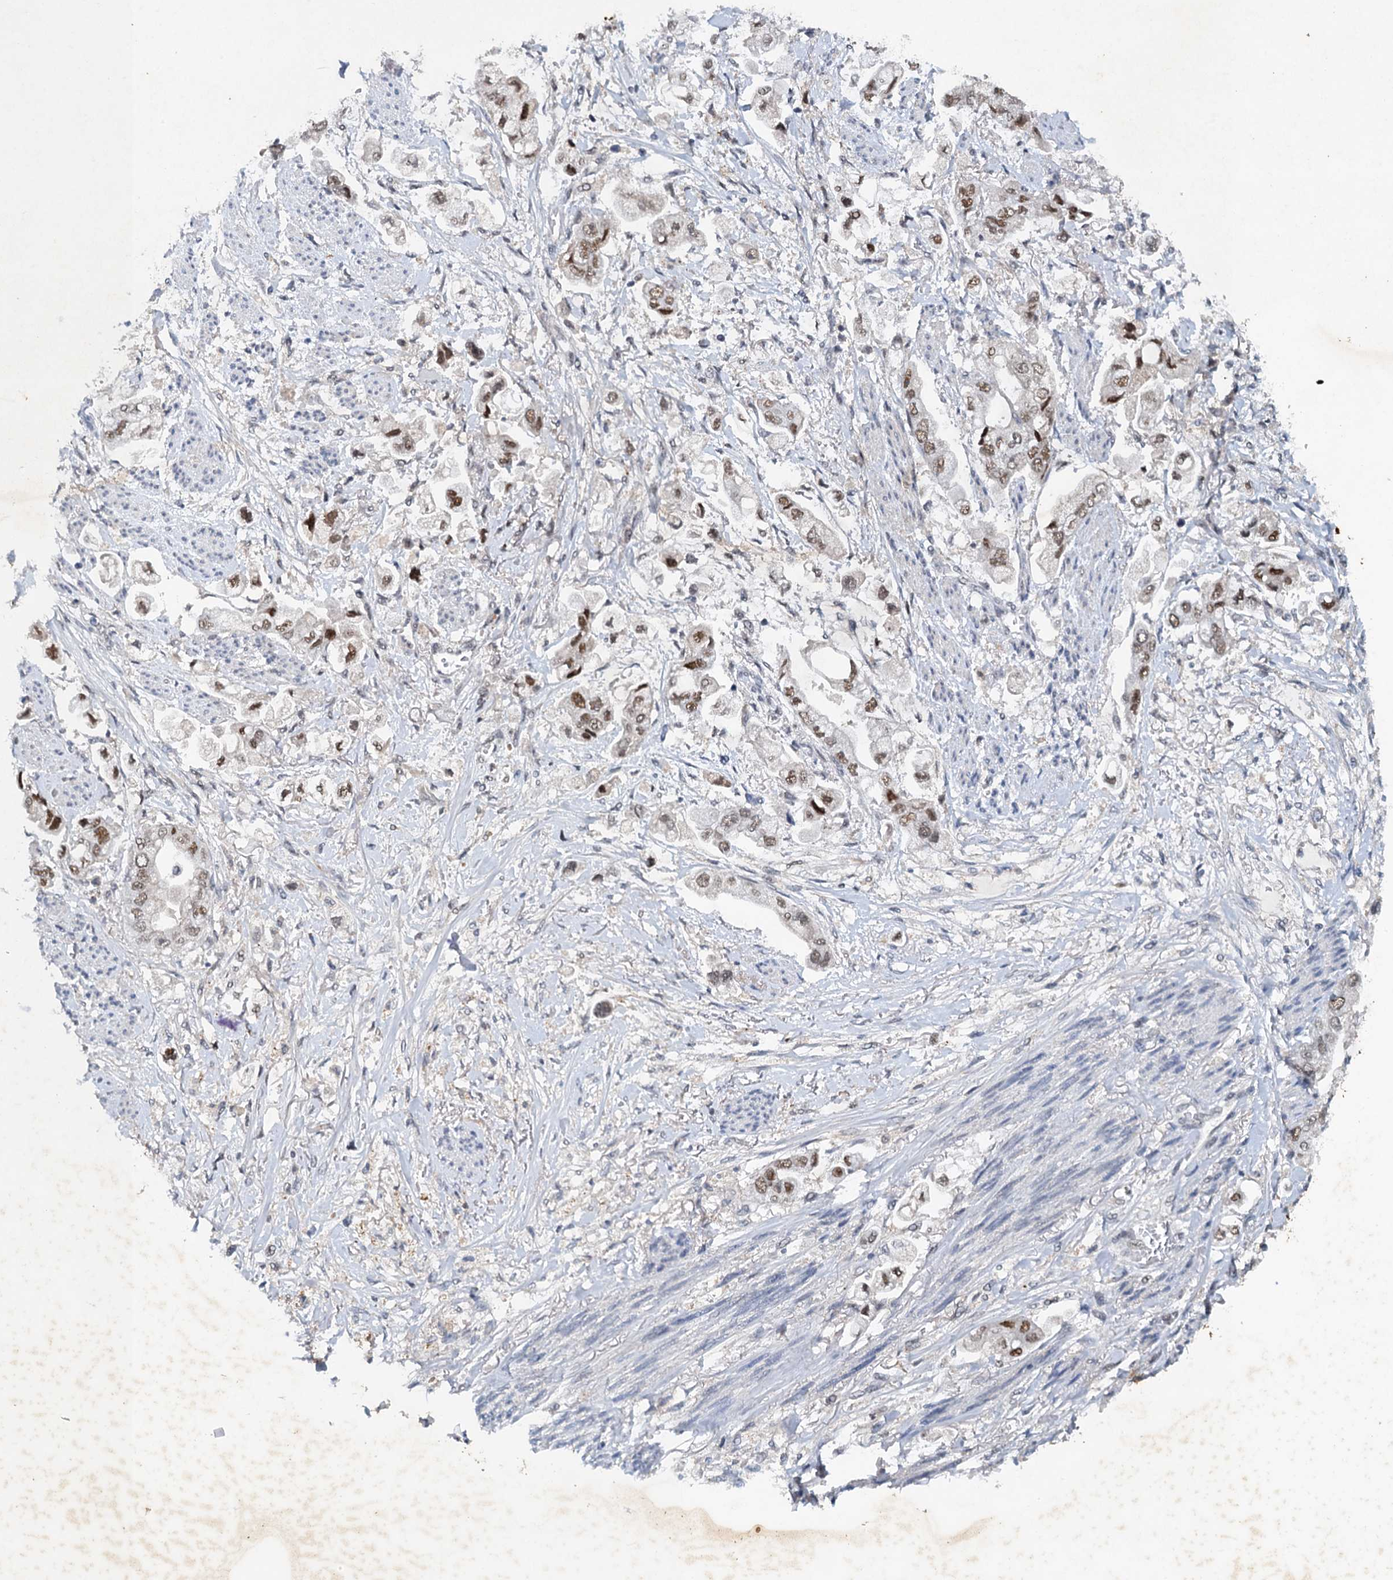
{"staining": {"intensity": "moderate", "quantity": "25%-75%", "location": "nuclear"}, "tissue": "stomach cancer", "cell_type": "Tumor cells", "image_type": "cancer", "snomed": [{"axis": "morphology", "description": "Adenocarcinoma, NOS"}, {"axis": "topography", "description": "Stomach"}], "caption": "Immunohistochemical staining of human adenocarcinoma (stomach) displays moderate nuclear protein expression in approximately 25%-75% of tumor cells.", "gene": "CSTF3", "patient": {"sex": "male", "age": 62}}